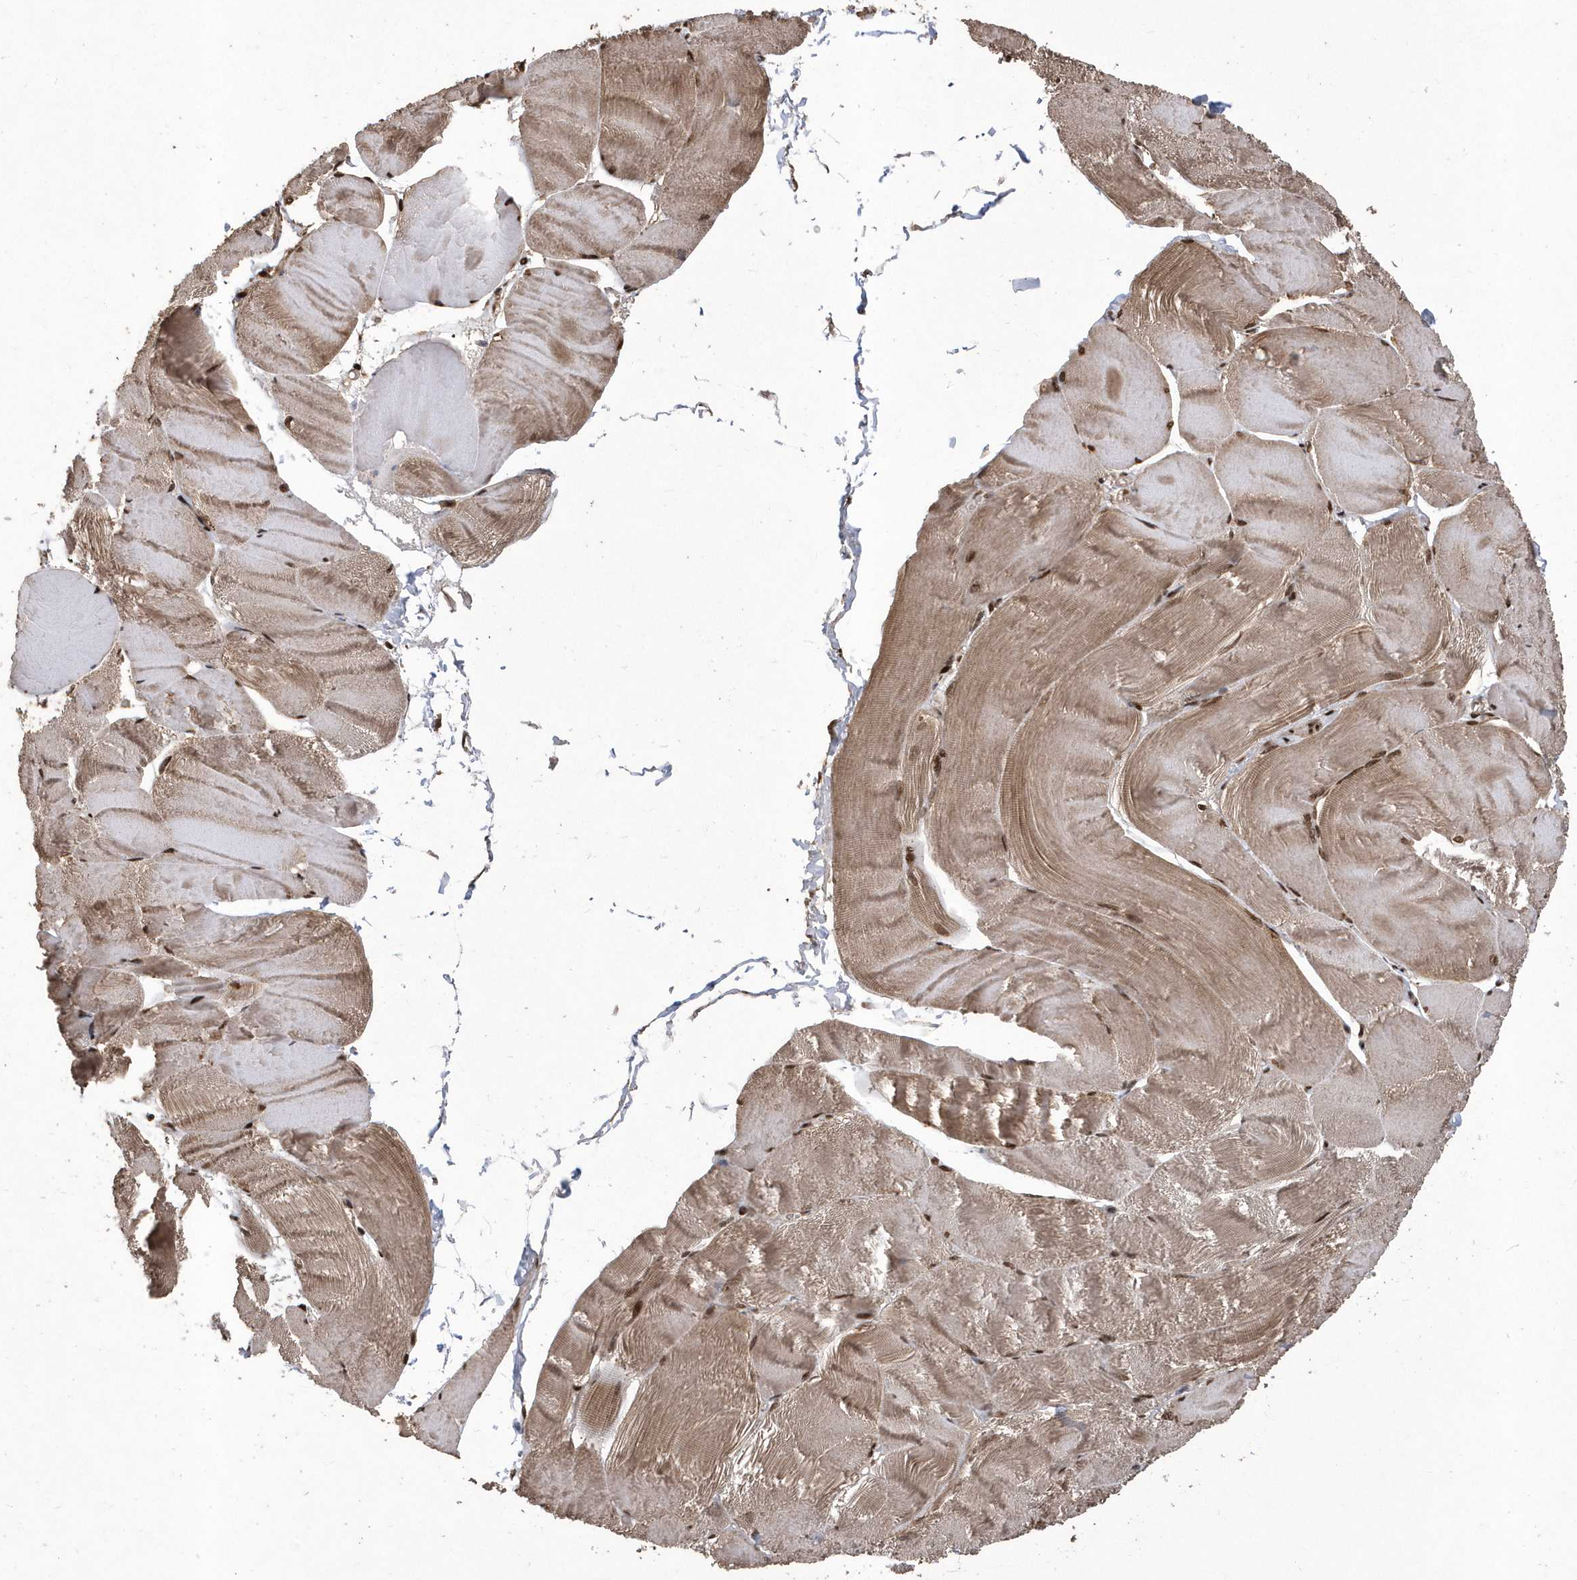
{"staining": {"intensity": "moderate", "quantity": ">75%", "location": "cytoplasmic/membranous,nuclear"}, "tissue": "skeletal muscle", "cell_type": "Myocytes", "image_type": "normal", "snomed": [{"axis": "morphology", "description": "Normal tissue, NOS"}, {"axis": "morphology", "description": "Basal cell carcinoma"}, {"axis": "topography", "description": "Skeletal muscle"}], "caption": "An image of skeletal muscle stained for a protein displays moderate cytoplasmic/membranous,nuclear brown staining in myocytes. (DAB (3,3'-diaminobenzidine) IHC with brightfield microscopy, high magnification).", "gene": "INTS12", "patient": {"sex": "female", "age": 64}}